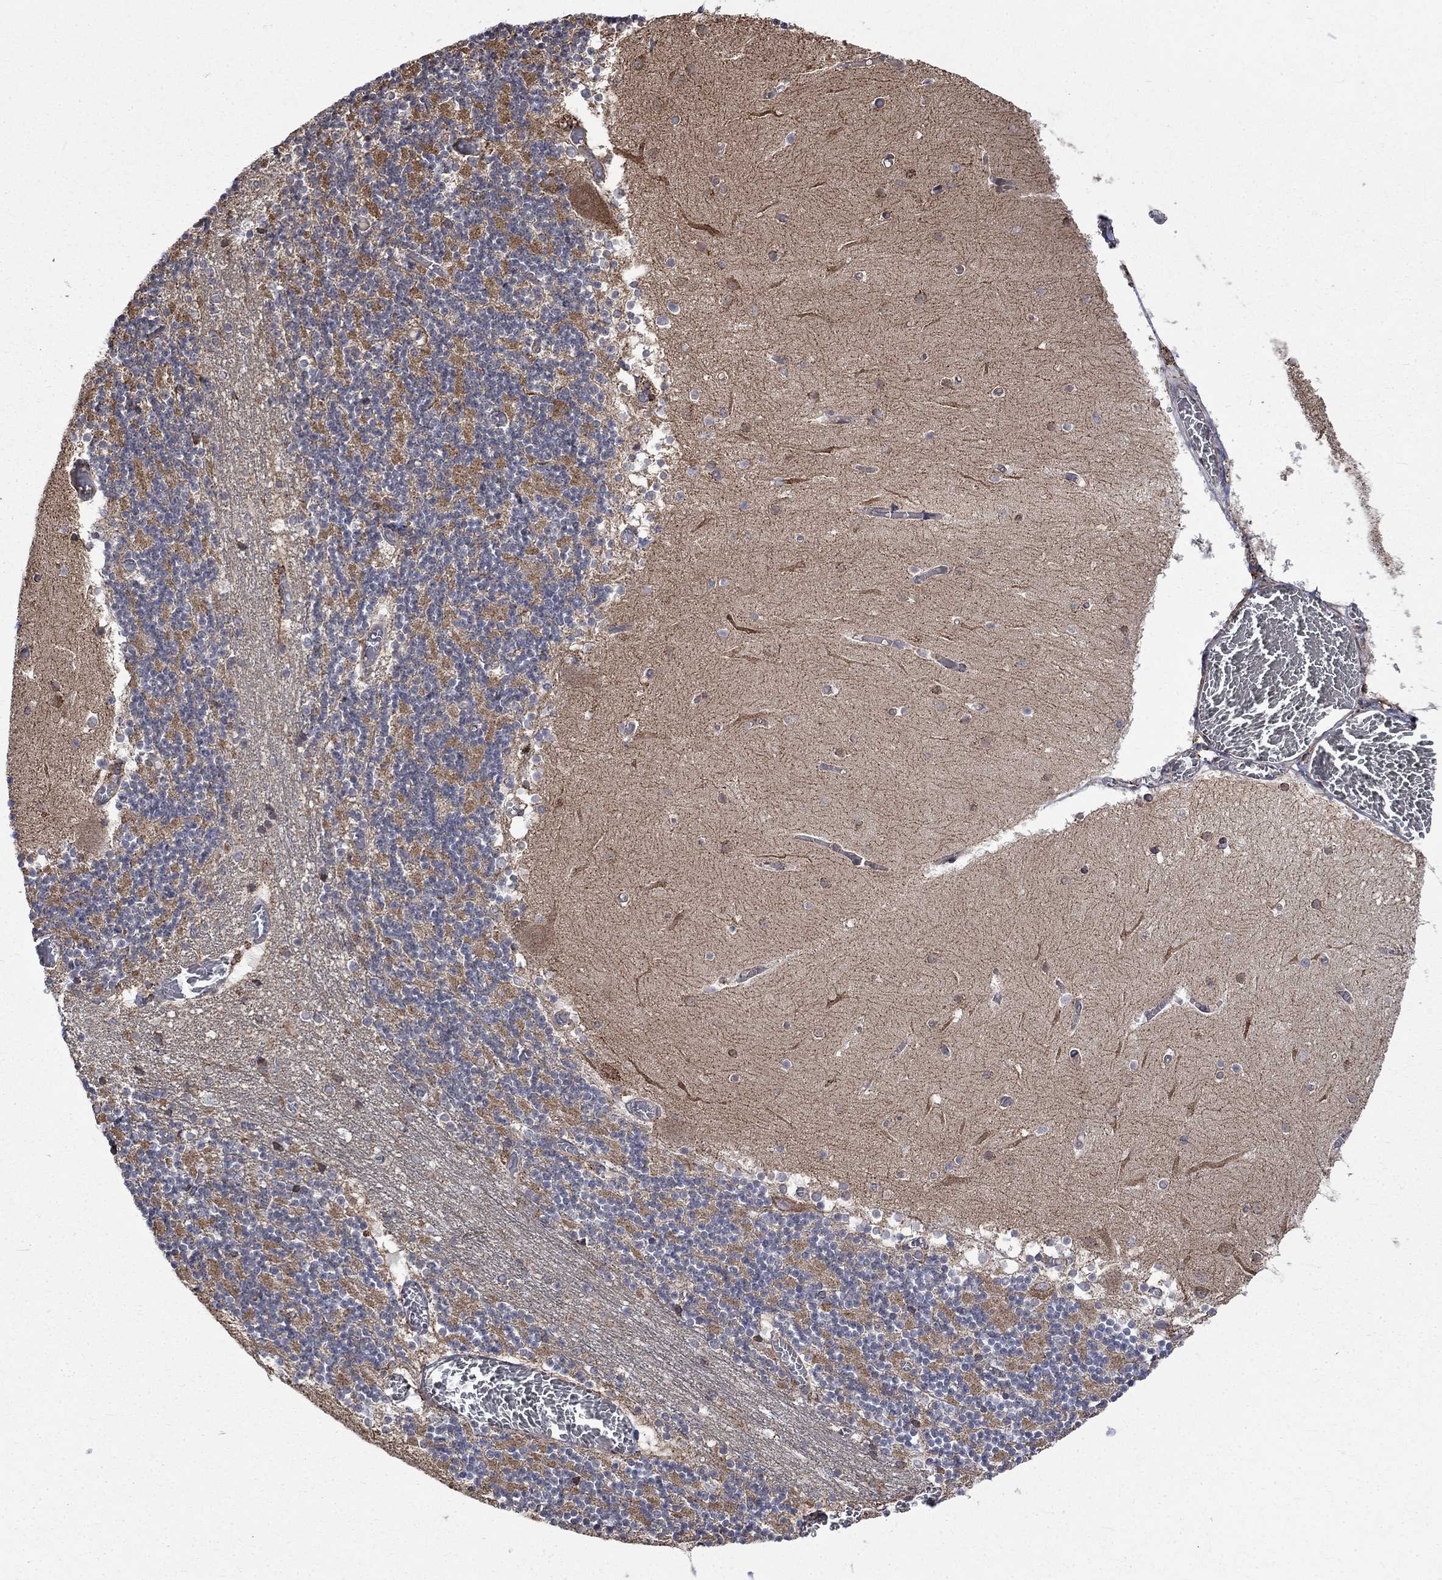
{"staining": {"intensity": "negative", "quantity": "none", "location": "none"}, "tissue": "cerebellum", "cell_type": "Cells in granular layer", "image_type": "normal", "snomed": [{"axis": "morphology", "description": "Normal tissue, NOS"}, {"axis": "topography", "description": "Cerebellum"}], "caption": "Immunohistochemistry image of normal cerebellum stained for a protein (brown), which reveals no staining in cells in granular layer. The staining was performed using DAB to visualize the protein expression in brown, while the nuclei were stained in blue with hematoxylin (Magnification: 20x).", "gene": "ESRRA", "patient": {"sex": "female", "age": 28}}